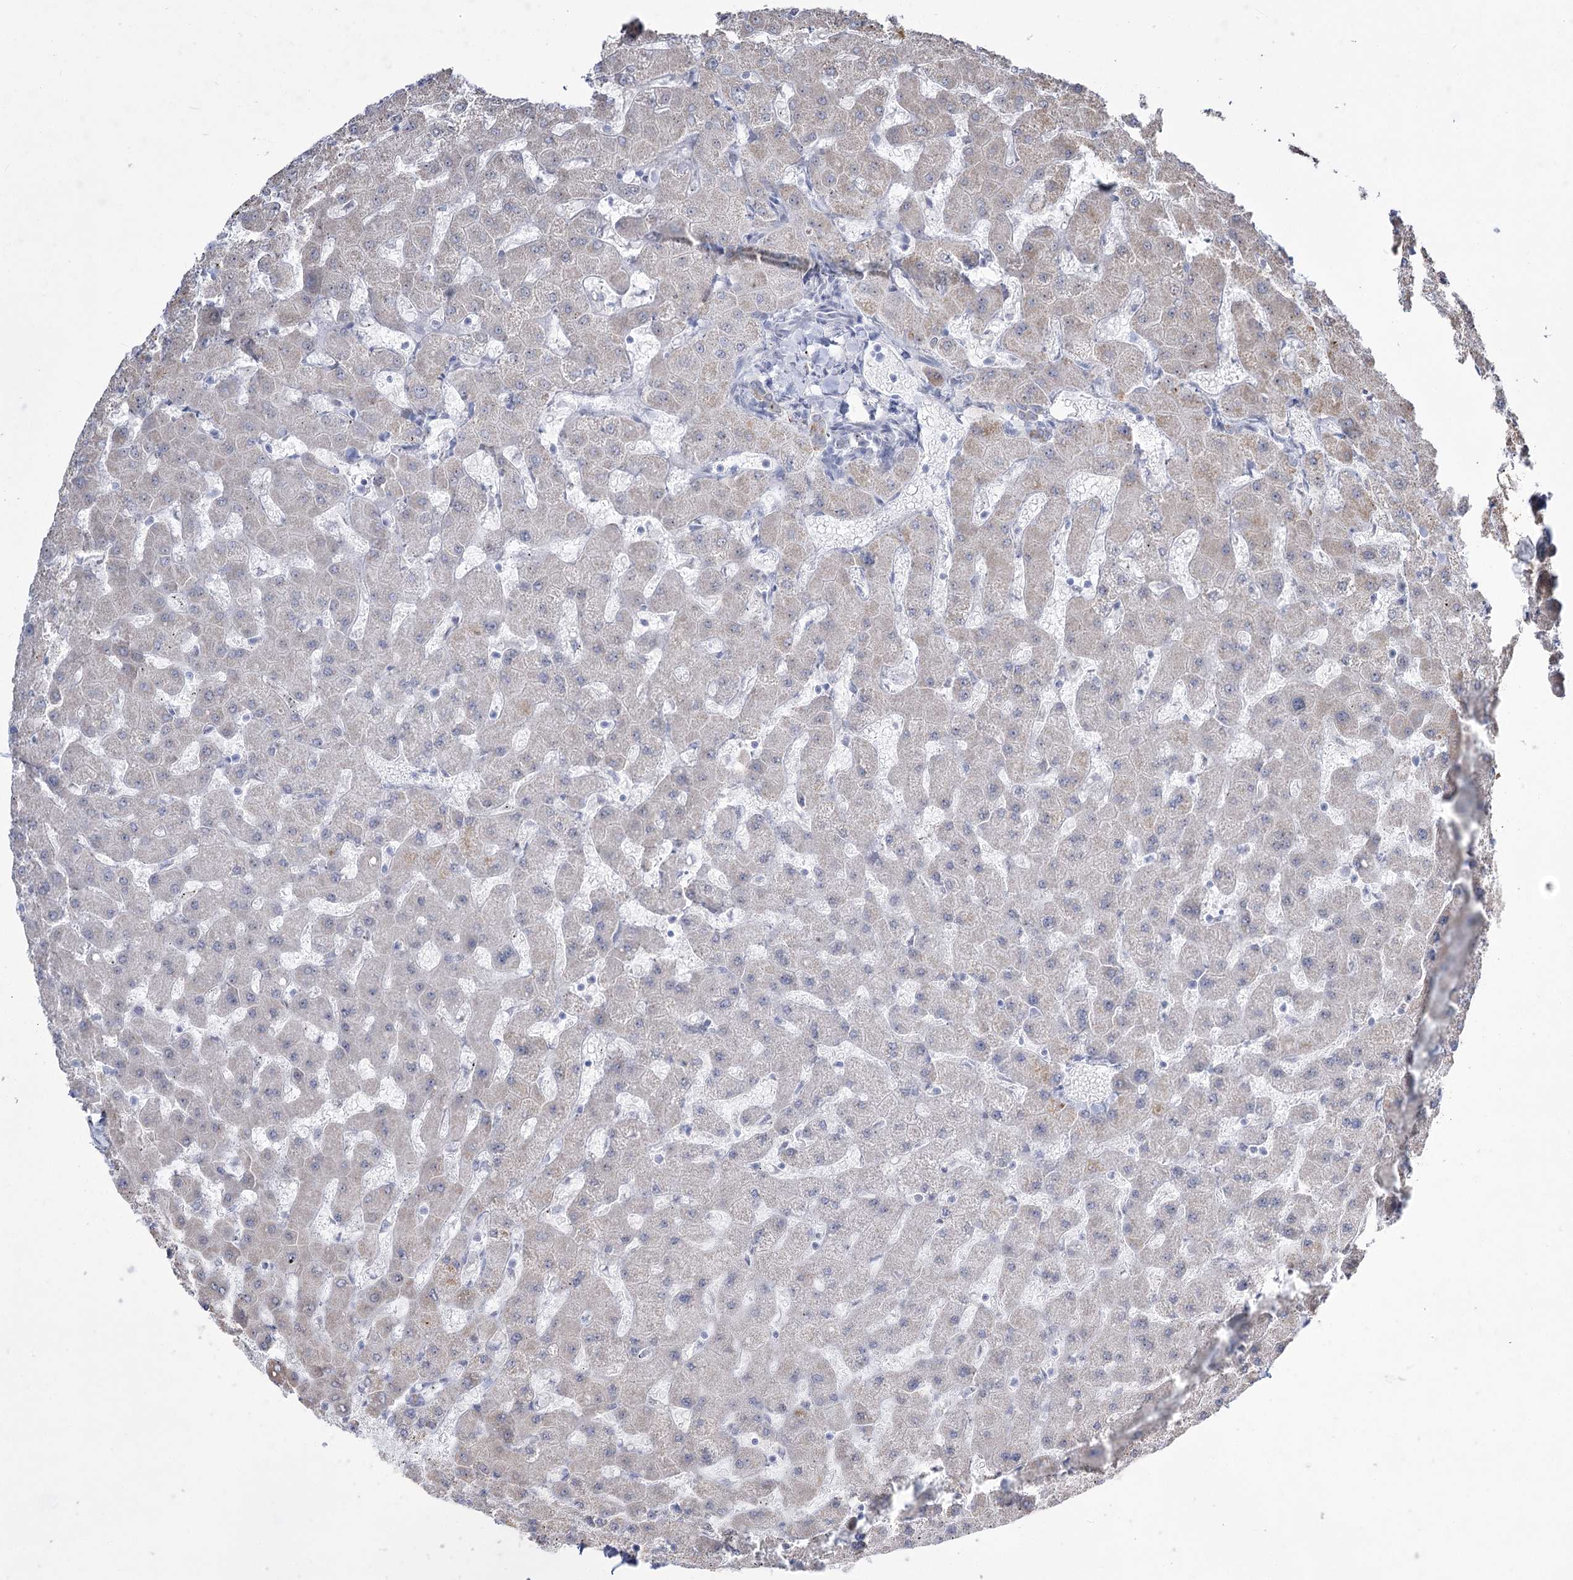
{"staining": {"intensity": "weak", "quantity": "25%-75%", "location": "cytoplasmic/membranous"}, "tissue": "liver", "cell_type": "Cholangiocytes", "image_type": "normal", "snomed": [{"axis": "morphology", "description": "Normal tissue, NOS"}, {"axis": "topography", "description": "Liver"}], "caption": "An immunohistochemistry (IHC) micrograph of unremarkable tissue is shown. Protein staining in brown shows weak cytoplasmic/membranous positivity in liver within cholangiocytes. The protein is shown in brown color, while the nuclei are stained blue.", "gene": "DDX50", "patient": {"sex": "female", "age": 63}}